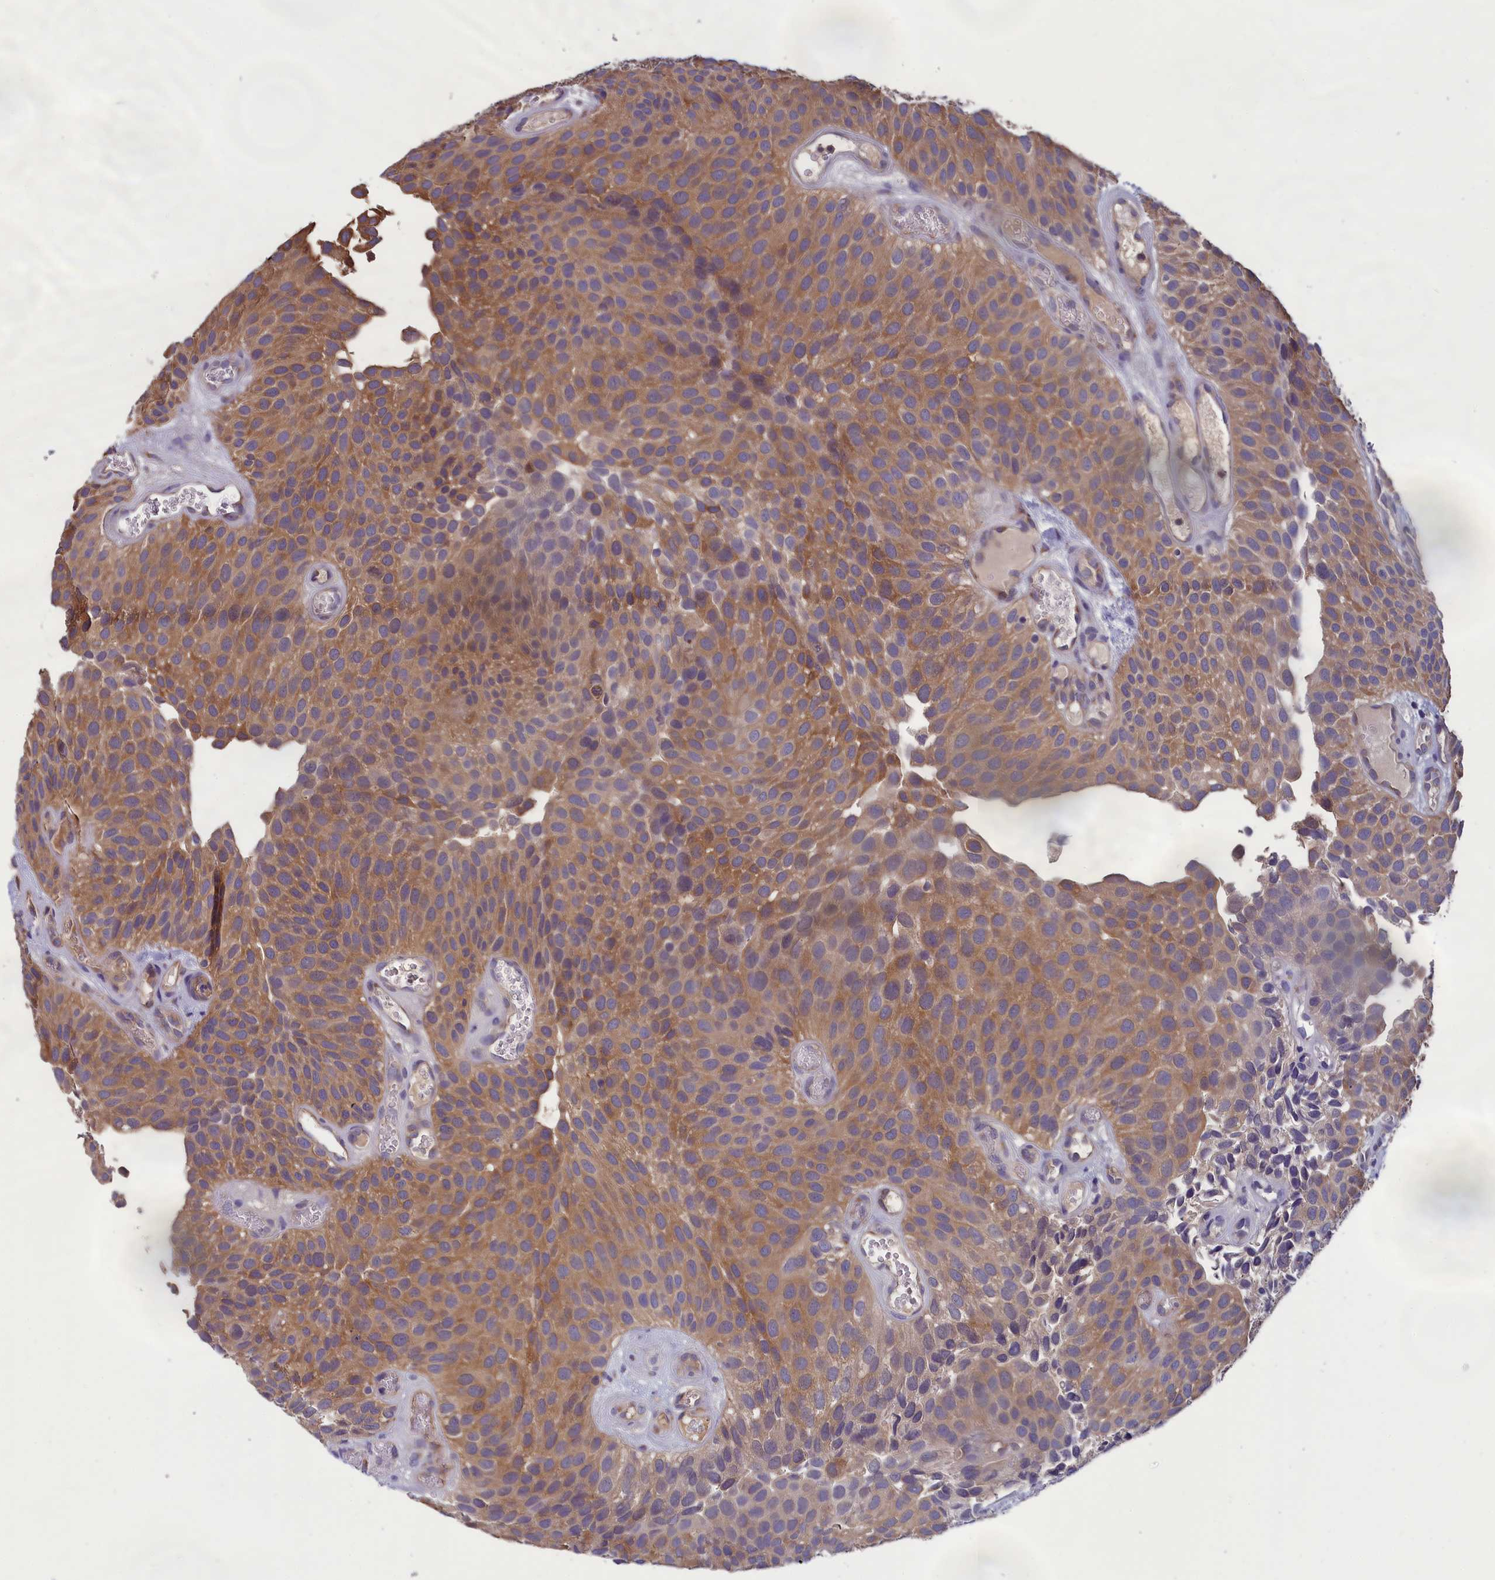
{"staining": {"intensity": "moderate", "quantity": ">75%", "location": "cytoplasmic/membranous"}, "tissue": "urothelial cancer", "cell_type": "Tumor cells", "image_type": "cancer", "snomed": [{"axis": "morphology", "description": "Urothelial carcinoma, Low grade"}, {"axis": "topography", "description": "Urinary bladder"}], "caption": "A micrograph showing moderate cytoplasmic/membranous expression in approximately >75% of tumor cells in urothelial cancer, as visualized by brown immunohistochemical staining.", "gene": "ABCC8", "patient": {"sex": "male", "age": 89}}